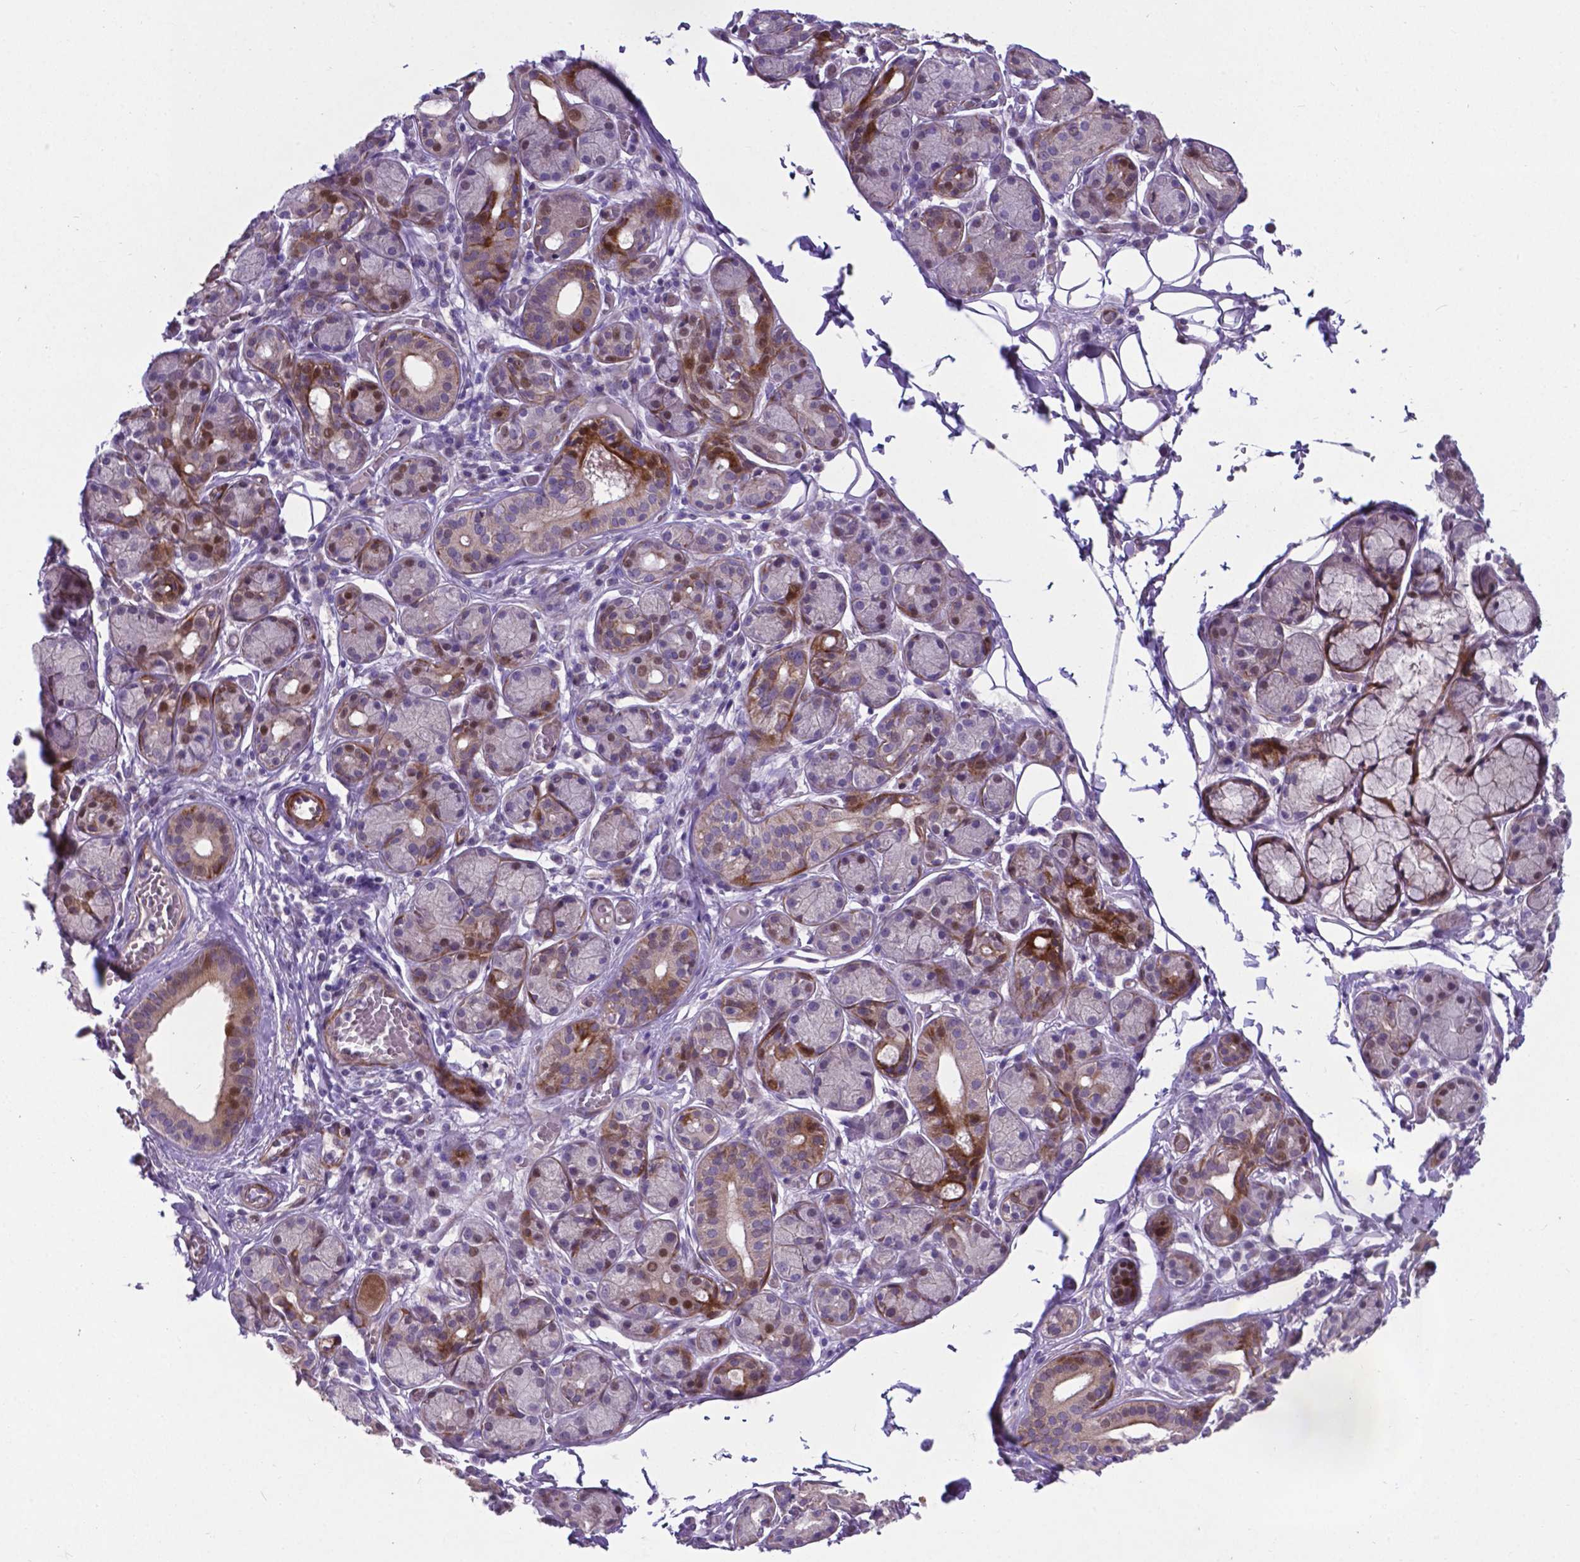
{"staining": {"intensity": "moderate", "quantity": "<25%", "location": "cytoplasmic/membranous"}, "tissue": "salivary gland", "cell_type": "Glandular cells", "image_type": "normal", "snomed": [{"axis": "morphology", "description": "Normal tissue, NOS"}, {"axis": "topography", "description": "Salivary gland"}, {"axis": "topography", "description": "Peripheral nerve tissue"}], "caption": "Protein expression analysis of unremarkable salivary gland demonstrates moderate cytoplasmic/membranous positivity in about <25% of glandular cells. (IHC, brightfield microscopy, high magnification).", "gene": "PFKFB4", "patient": {"sex": "male", "age": 71}}